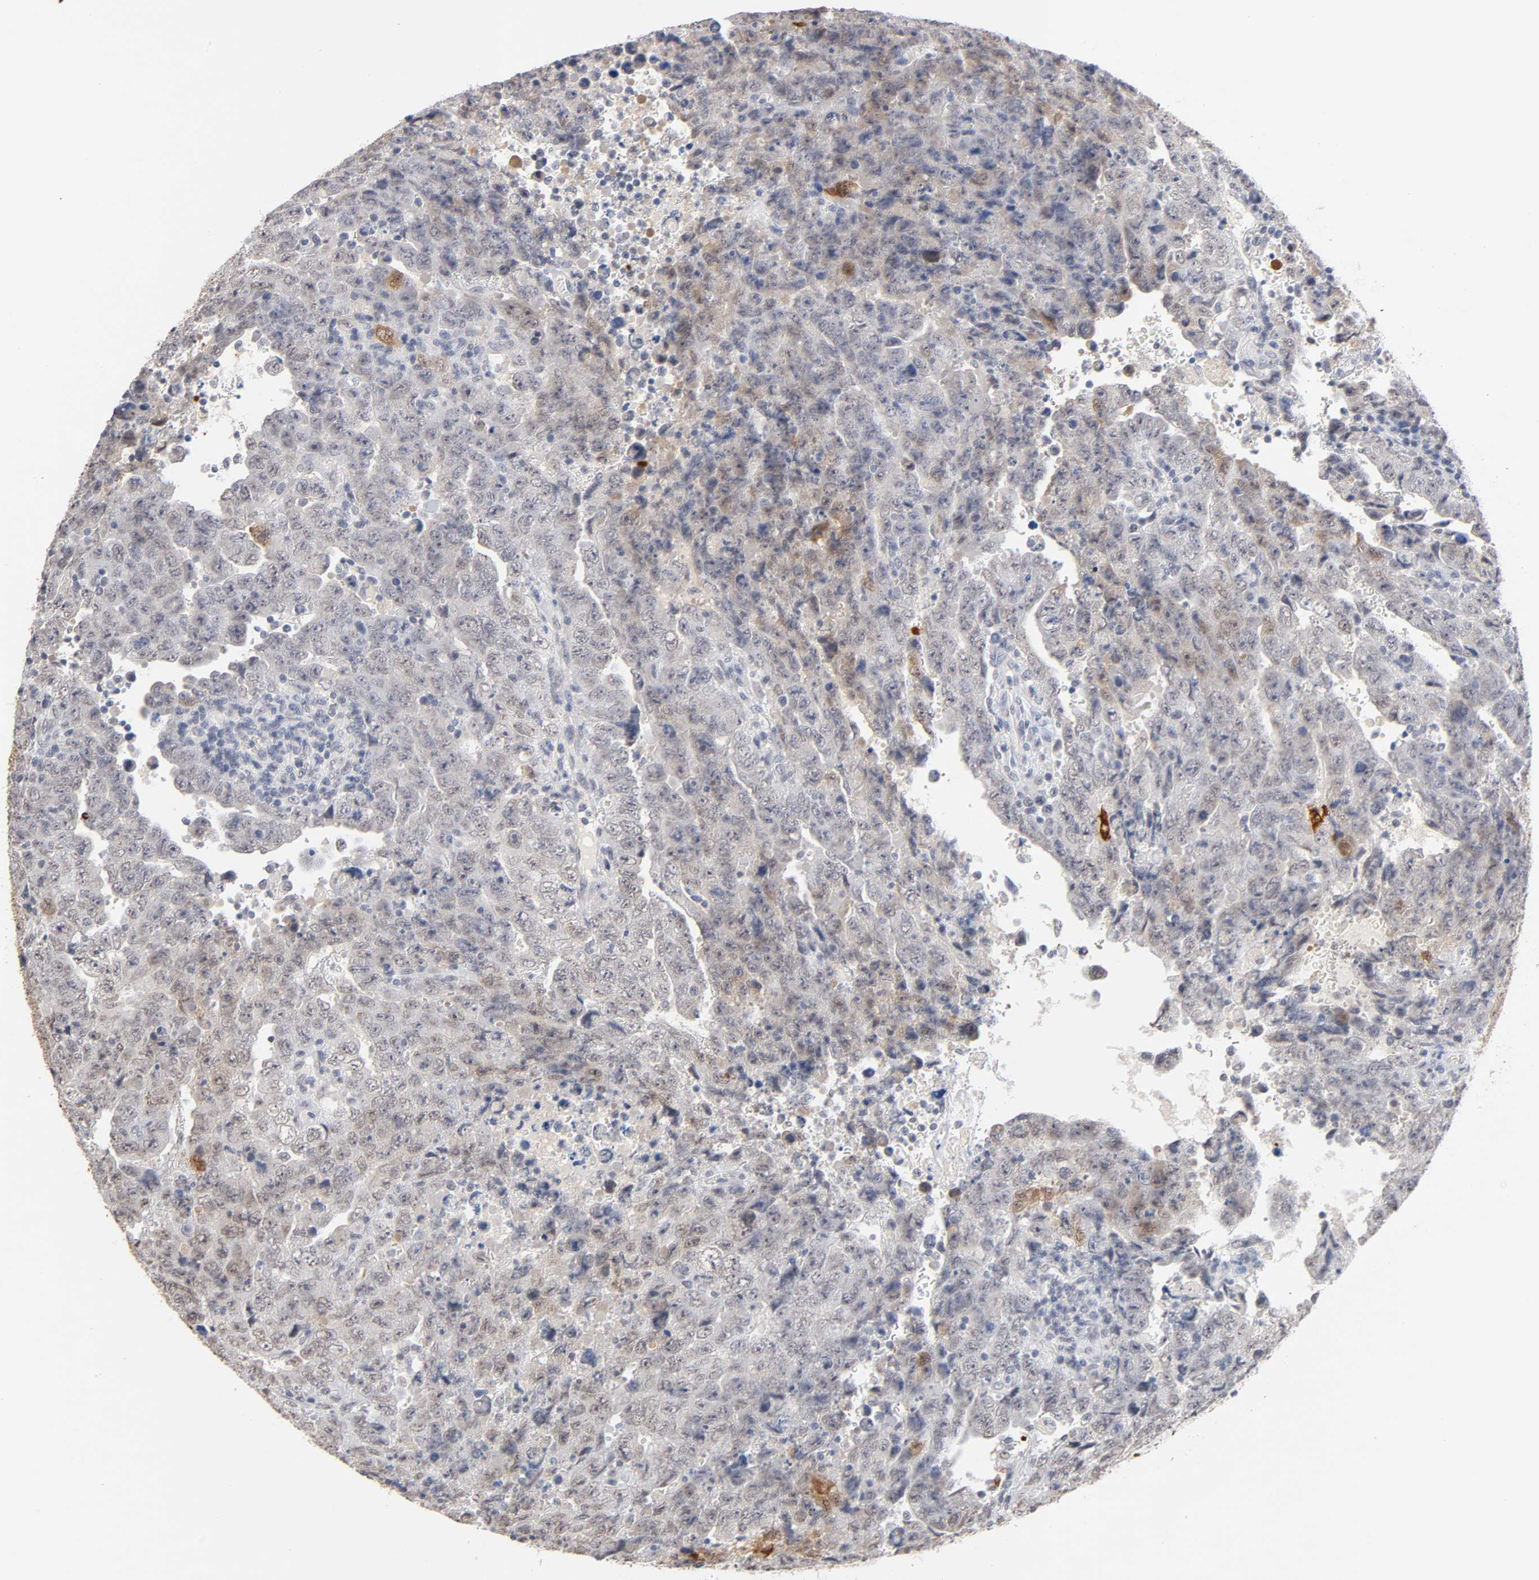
{"staining": {"intensity": "moderate", "quantity": "<25%", "location": "cytoplasmic/membranous,nuclear"}, "tissue": "testis cancer", "cell_type": "Tumor cells", "image_type": "cancer", "snomed": [{"axis": "morphology", "description": "Carcinoma, Embryonal, NOS"}, {"axis": "topography", "description": "Testis"}], "caption": "IHC of human embryonal carcinoma (testis) shows low levels of moderate cytoplasmic/membranous and nuclear expression in about <25% of tumor cells. Nuclei are stained in blue.", "gene": "CRABP2", "patient": {"sex": "male", "age": 28}}